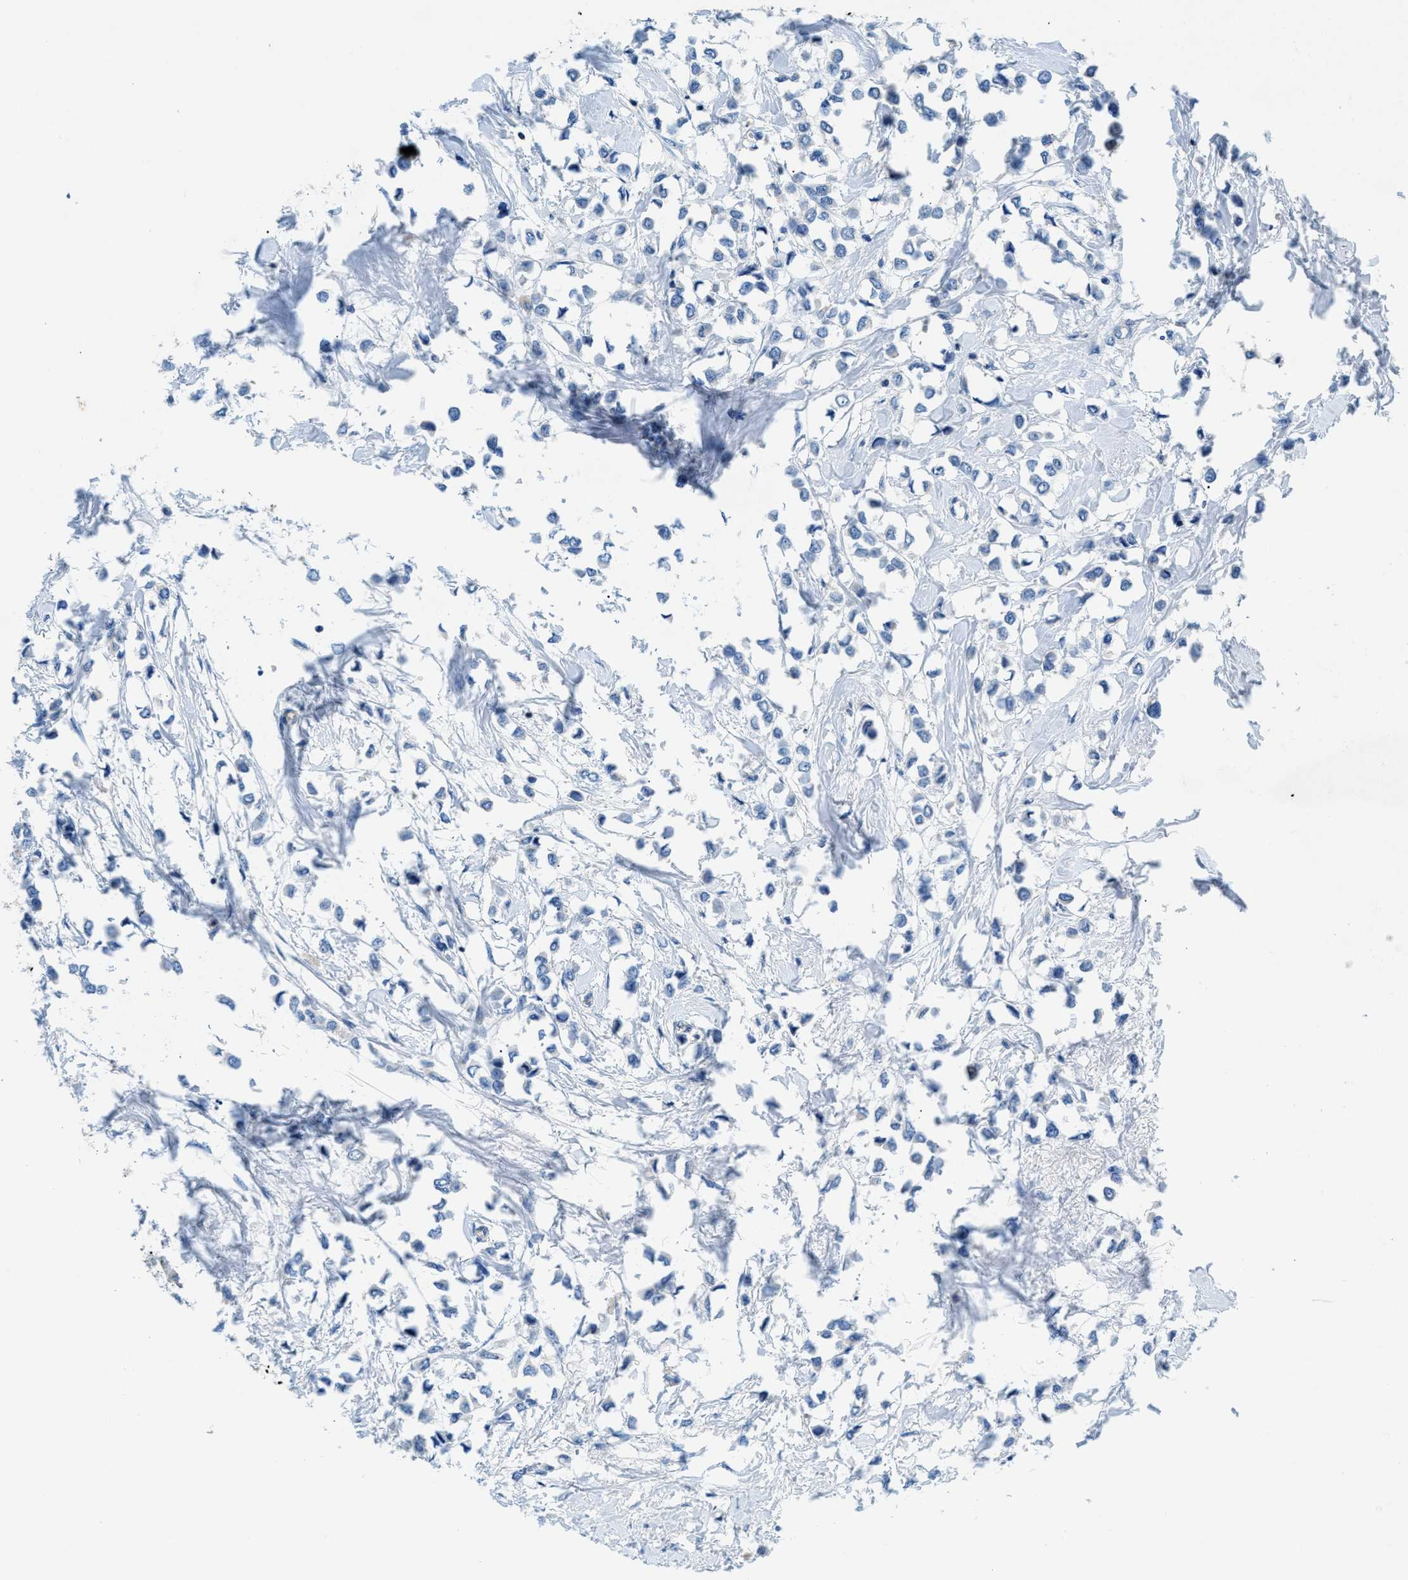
{"staining": {"intensity": "negative", "quantity": "none", "location": "none"}, "tissue": "breast cancer", "cell_type": "Tumor cells", "image_type": "cancer", "snomed": [{"axis": "morphology", "description": "Lobular carcinoma"}, {"axis": "topography", "description": "Breast"}], "caption": "A high-resolution photomicrograph shows immunohistochemistry (IHC) staining of breast cancer (lobular carcinoma), which displays no significant positivity in tumor cells. (Immunohistochemistry, brightfield microscopy, high magnification).", "gene": "ORAI1", "patient": {"sex": "female", "age": 51}}